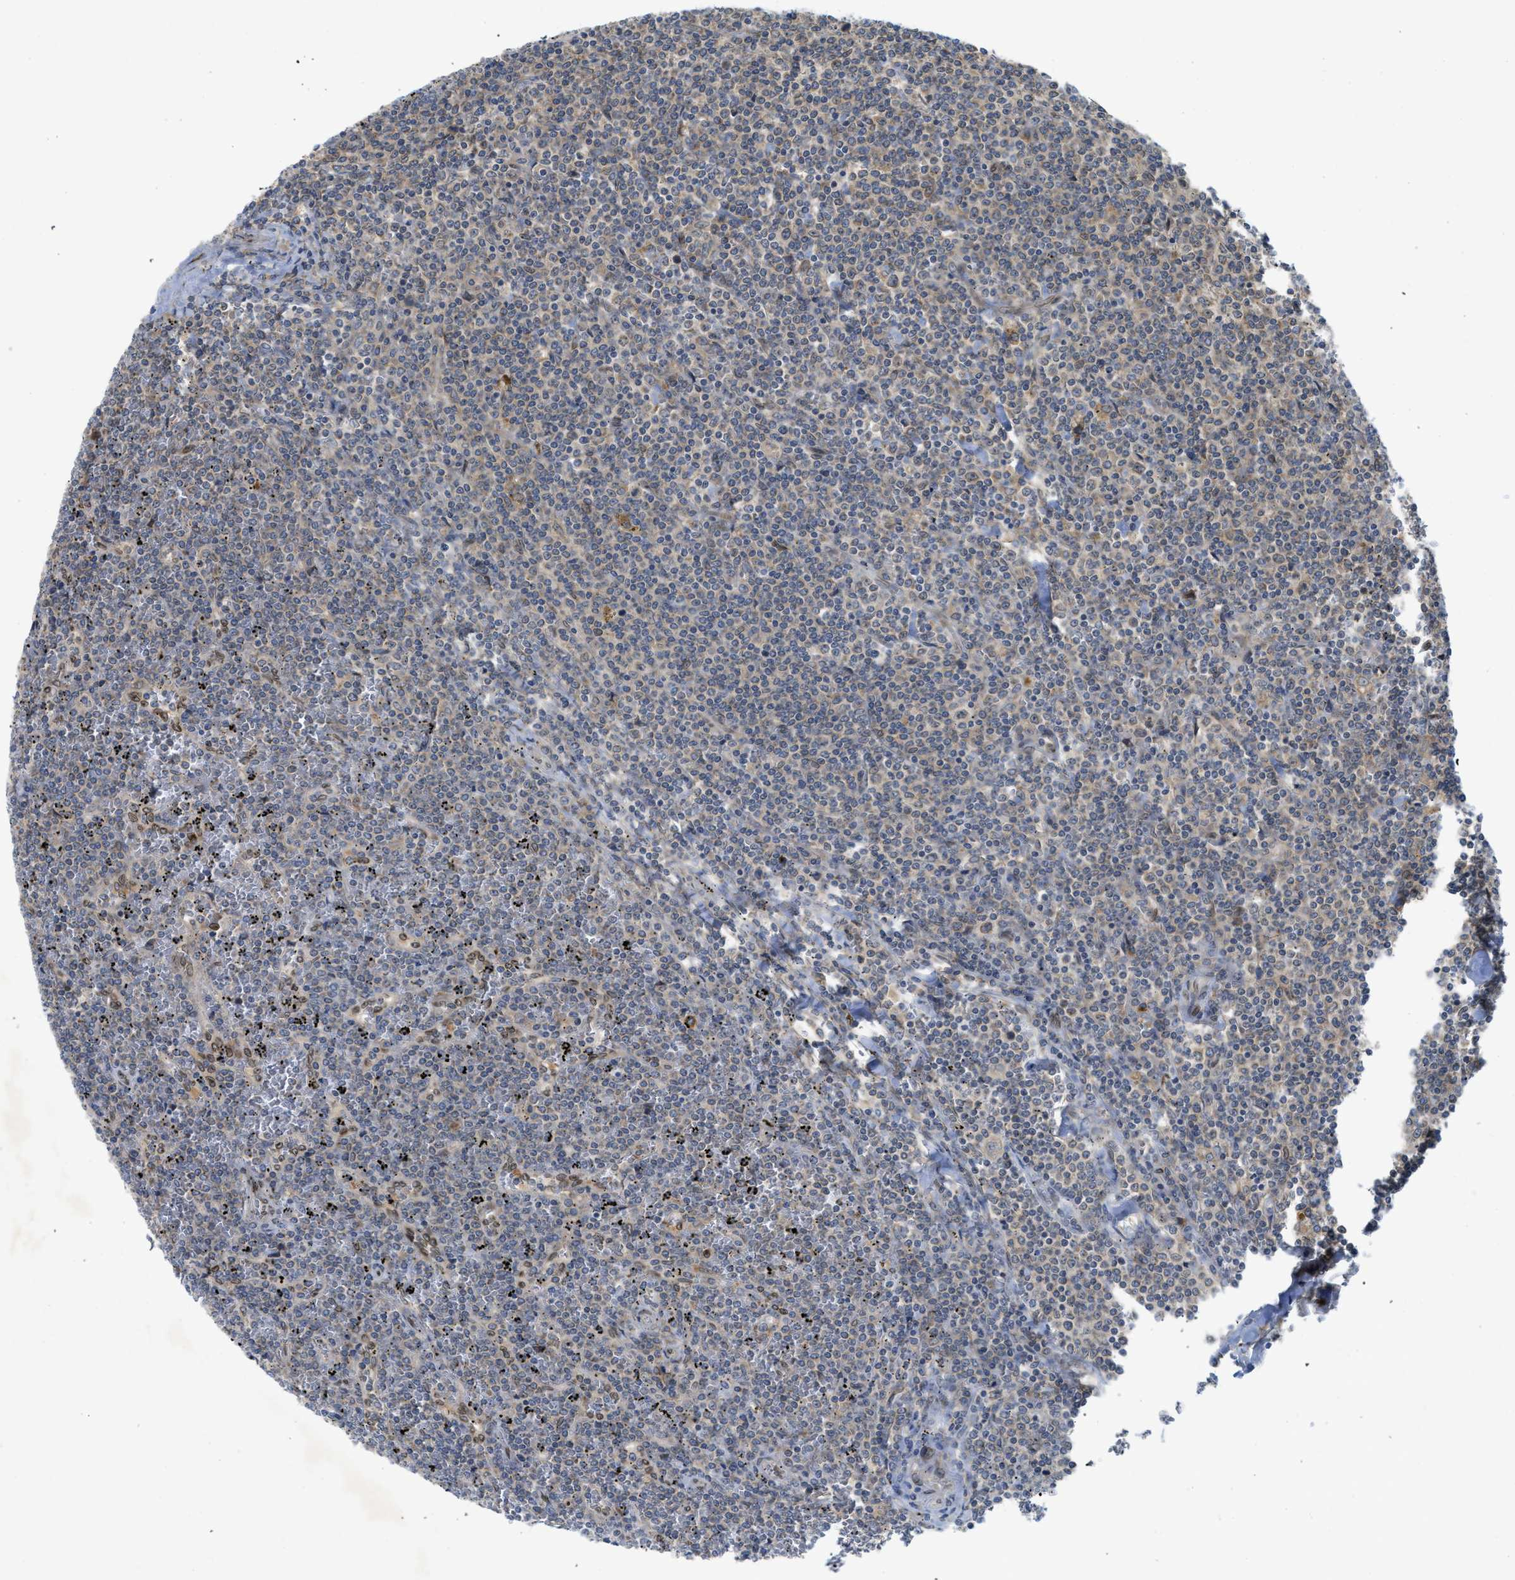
{"staining": {"intensity": "negative", "quantity": "none", "location": "none"}, "tissue": "lymphoma", "cell_type": "Tumor cells", "image_type": "cancer", "snomed": [{"axis": "morphology", "description": "Malignant lymphoma, non-Hodgkin's type, Low grade"}, {"axis": "topography", "description": "Spleen"}], "caption": "Tumor cells show no significant protein expression in low-grade malignant lymphoma, non-Hodgkin's type. (DAB IHC visualized using brightfield microscopy, high magnification).", "gene": "EIF2AK3", "patient": {"sex": "female", "age": 19}}